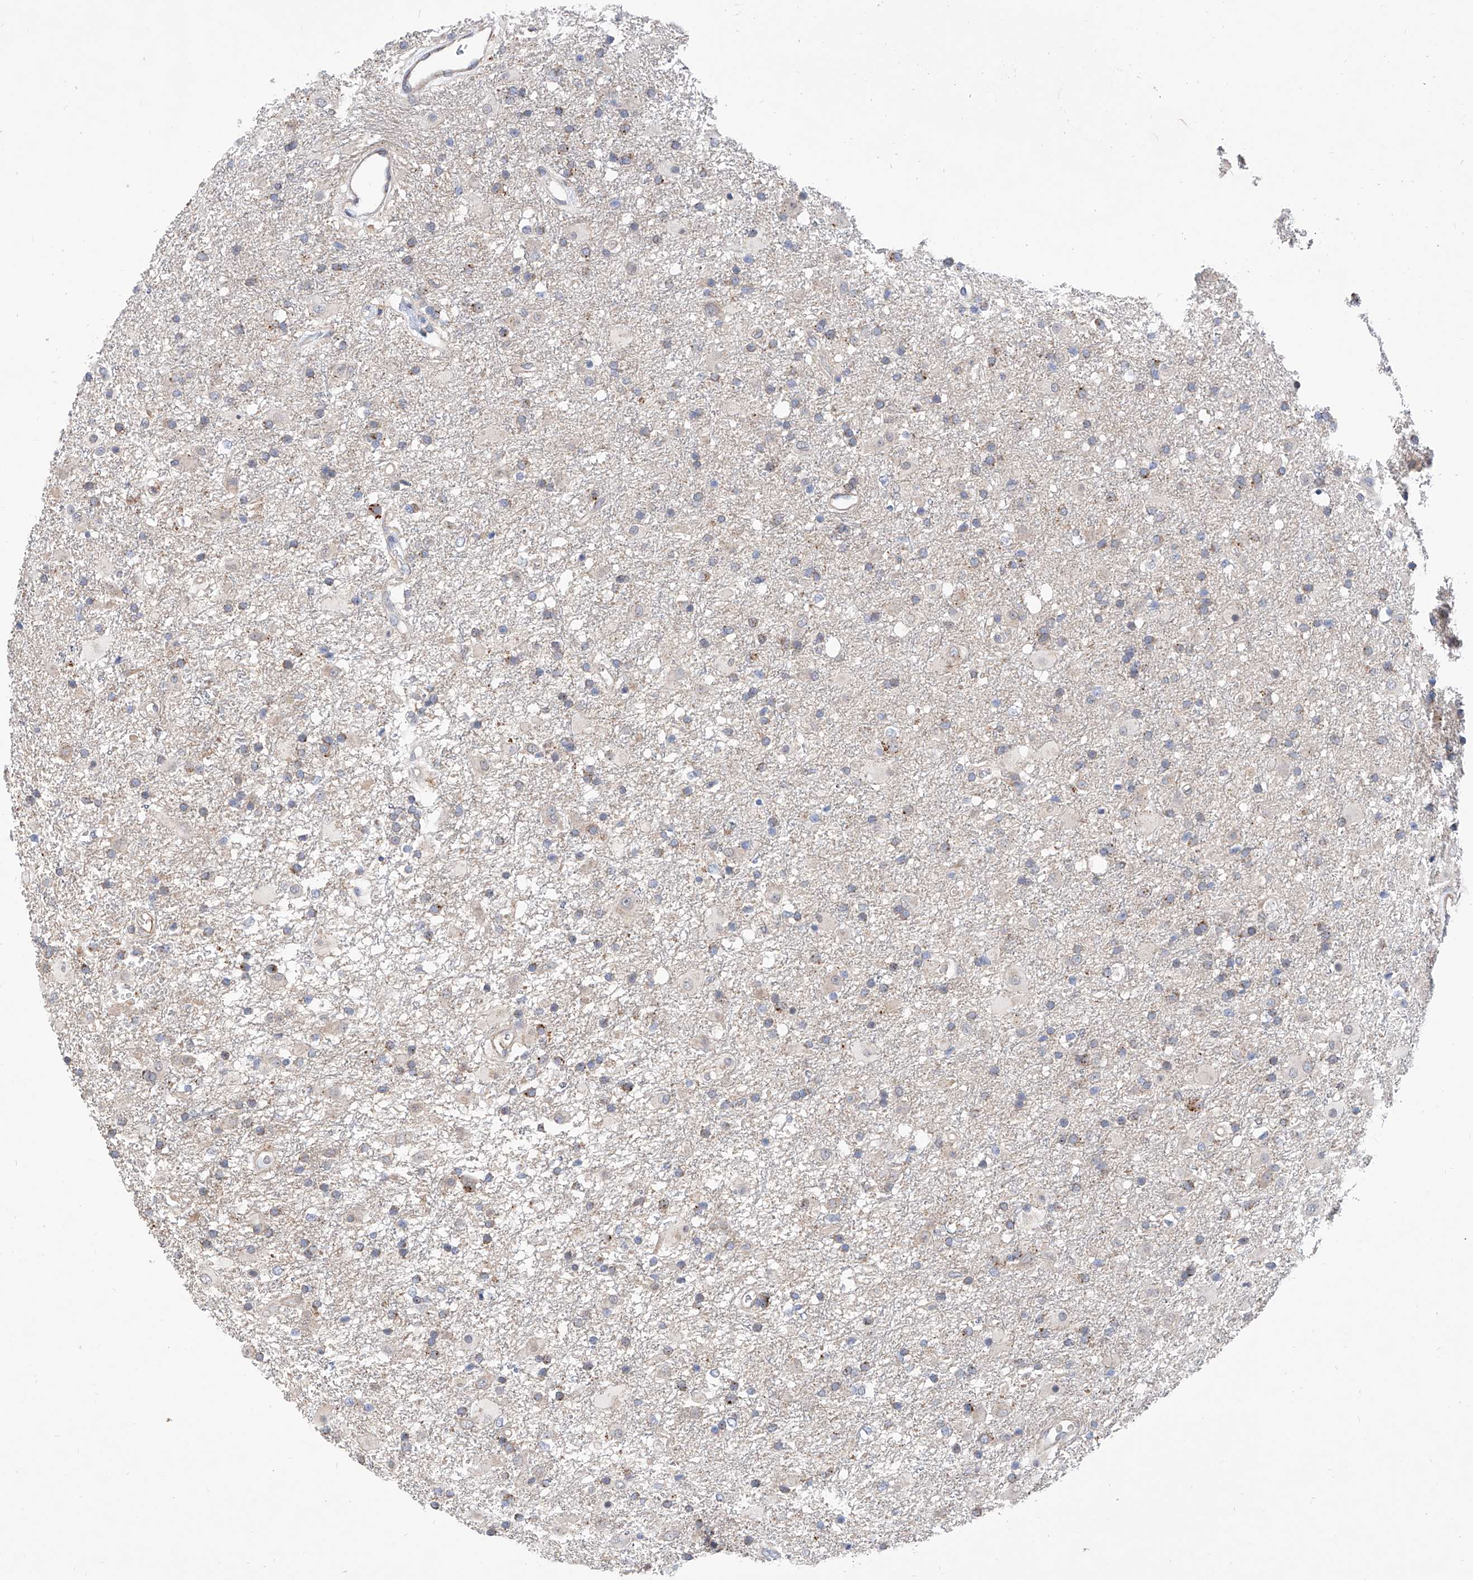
{"staining": {"intensity": "negative", "quantity": "none", "location": "none"}, "tissue": "glioma", "cell_type": "Tumor cells", "image_type": "cancer", "snomed": [{"axis": "morphology", "description": "Glioma, malignant, Low grade"}, {"axis": "topography", "description": "Brain"}], "caption": "The histopathology image shows no staining of tumor cells in malignant glioma (low-grade).", "gene": "MAGEE2", "patient": {"sex": "male", "age": 65}}